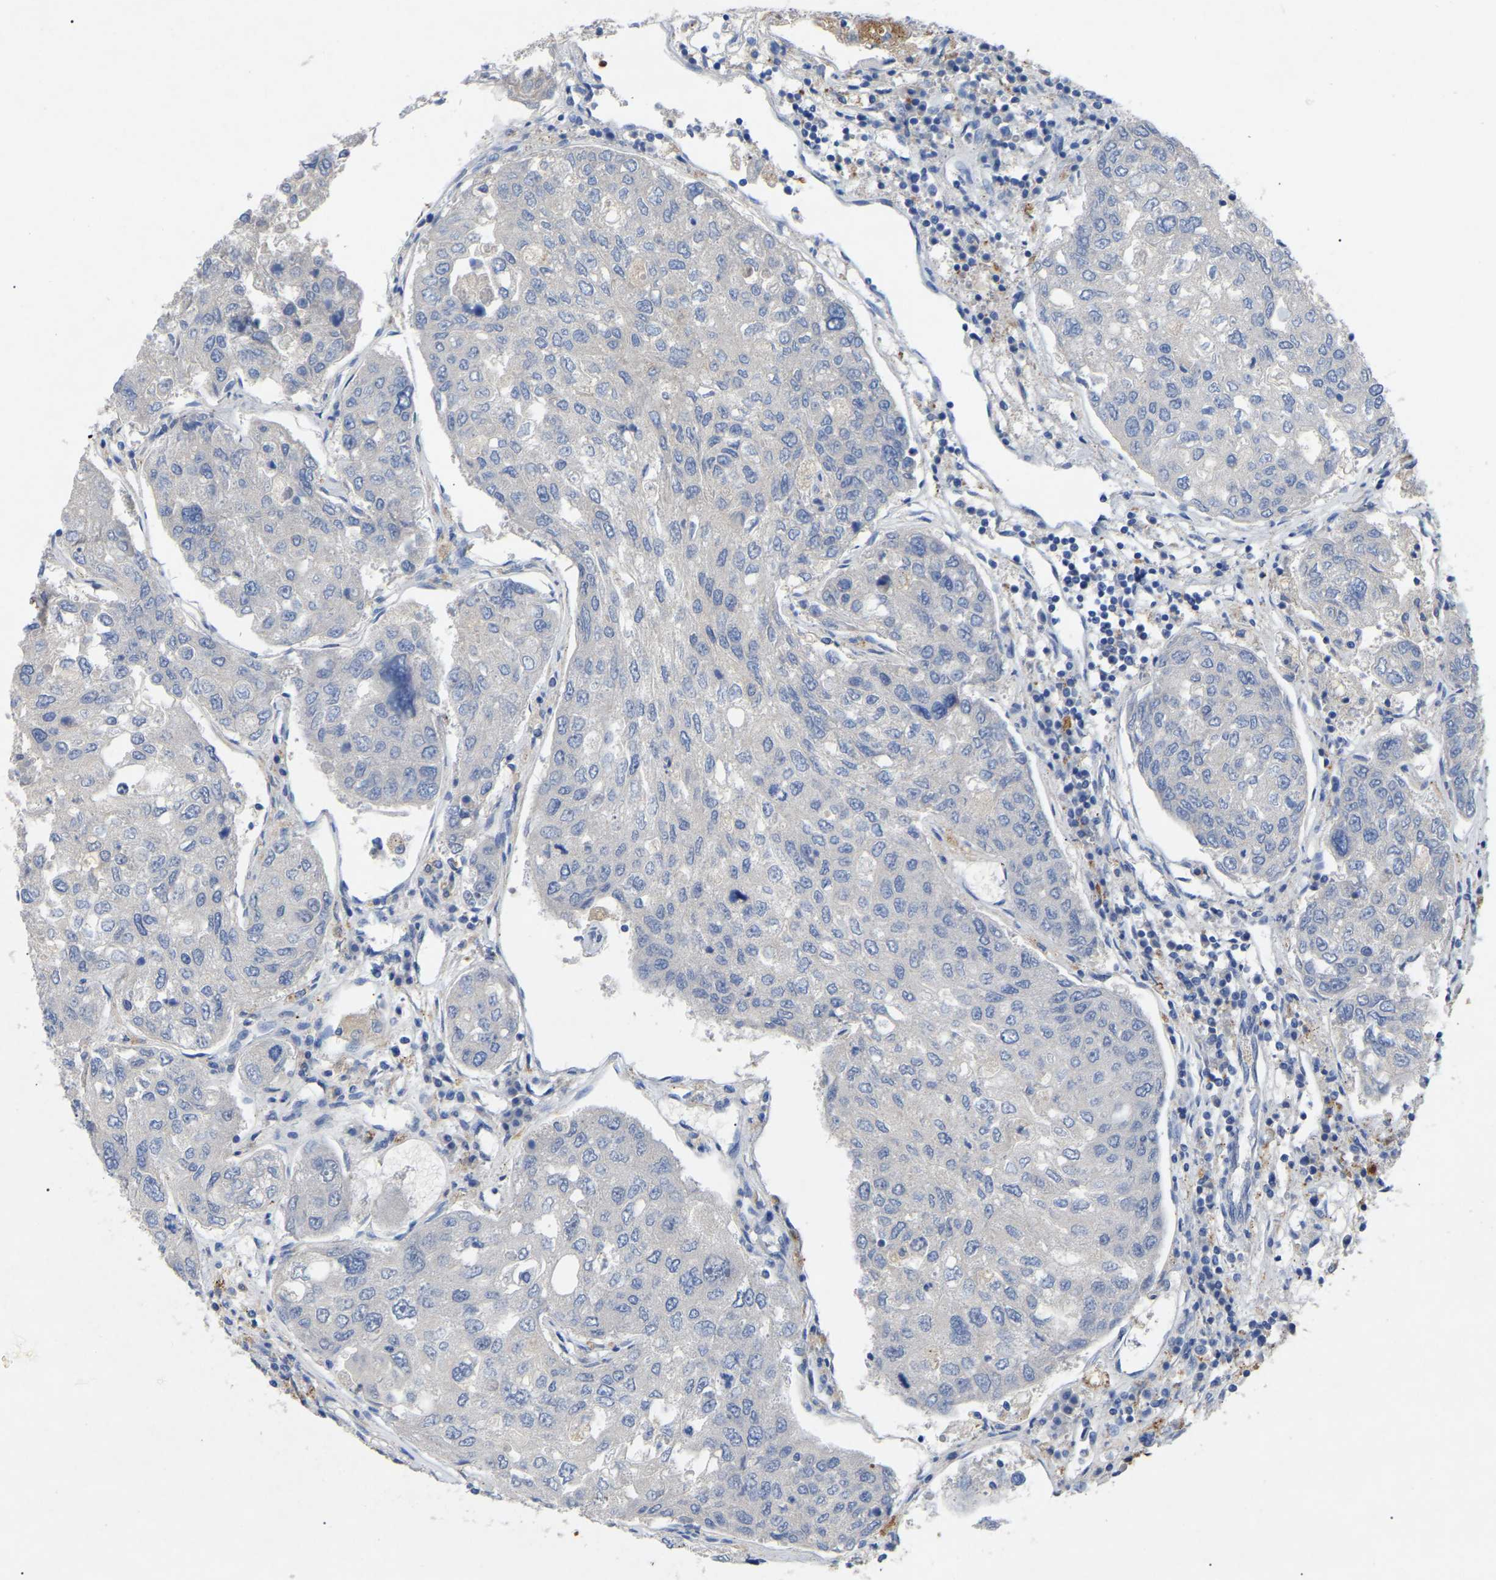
{"staining": {"intensity": "negative", "quantity": "none", "location": "none"}, "tissue": "urothelial cancer", "cell_type": "Tumor cells", "image_type": "cancer", "snomed": [{"axis": "morphology", "description": "Urothelial carcinoma, High grade"}, {"axis": "topography", "description": "Lymph node"}, {"axis": "topography", "description": "Urinary bladder"}], "caption": "Immunohistochemical staining of human urothelial carcinoma (high-grade) demonstrates no significant expression in tumor cells. Nuclei are stained in blue.", "gene": "SMPD2", "patient": {"sex": "male", "age": 51}}